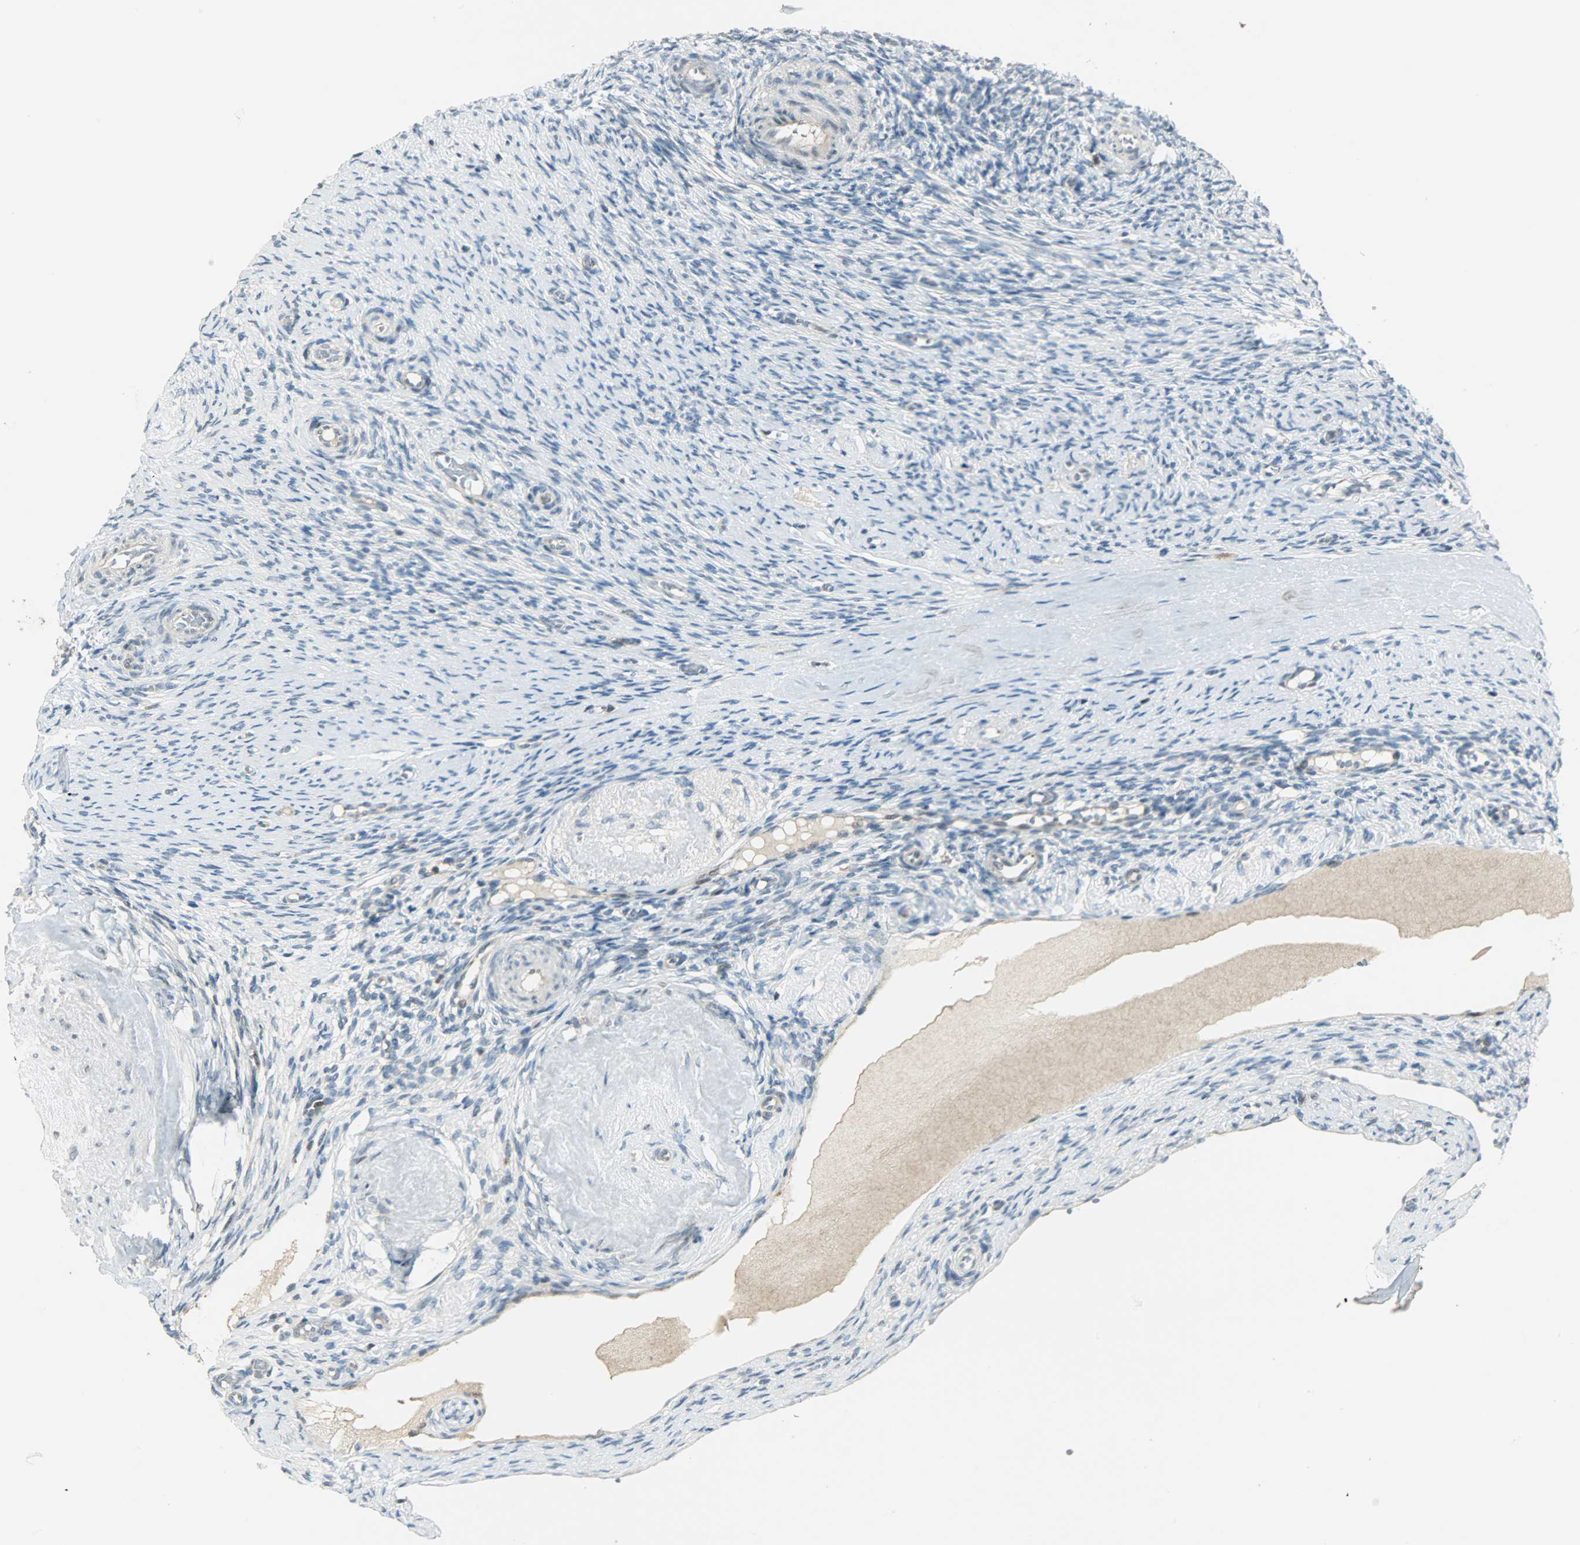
{"staining": {"intensity": "negative", "quantity": "none", "location": "none"}, "tissue": "ovary", "cell_type": "Ovarian stroma cells", "image_type": "normal", "snomed": [{"axis": "morphology", "description": "Normal tissue, NOS"}, {"axis": "topography", "description": "Ovary"}], "caption": "Protein analysis of normal ovary exhibits no significant staining in ovarian stroma cells.", "gene": "IL15", "patient": {"sex": "female", "age": 60}}